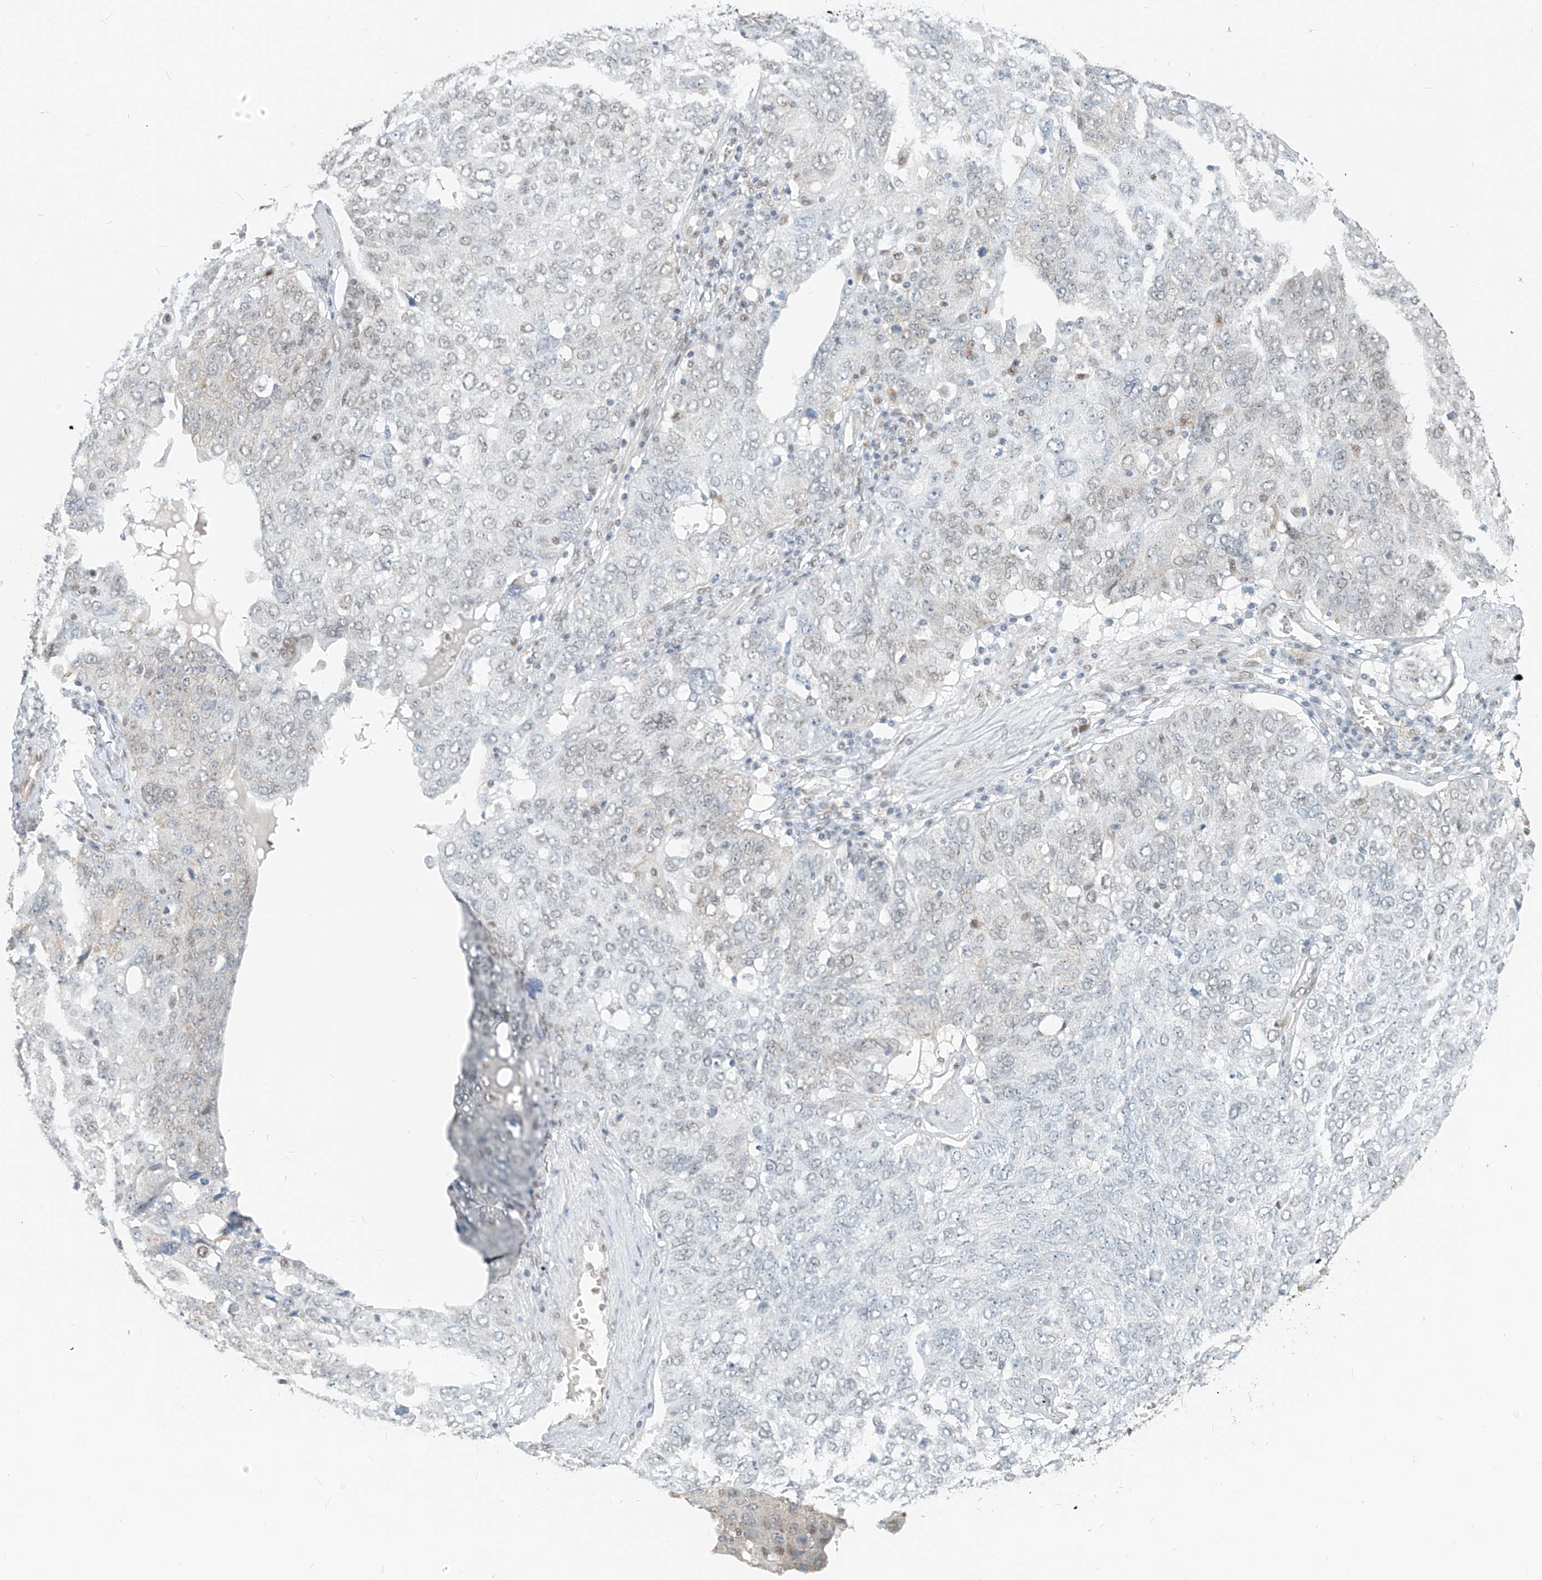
{"staining": {"intensity": "negative", "quantity": "none", "location": "none"}, "tissue": "ovarian cancer", "cell_type": "Tumor cells", "image_type": "cancer", "snomed": [{"axis": "morphology", "description": "Carcinoma, endometroid"}, {"axis": "topography", "description": "Ovary"}], "caption": "Ovarian cancer was stained to show a protein in brown. There is no significant positivity in tumor cells. (Stains: DAB immunohistochemistry (IHC) with hematoxylin counter stain, Microscopy: brightfield microscopy at high magnification).", "gene": "SASH1", "patient": {"sex": "female", "age": 62}}